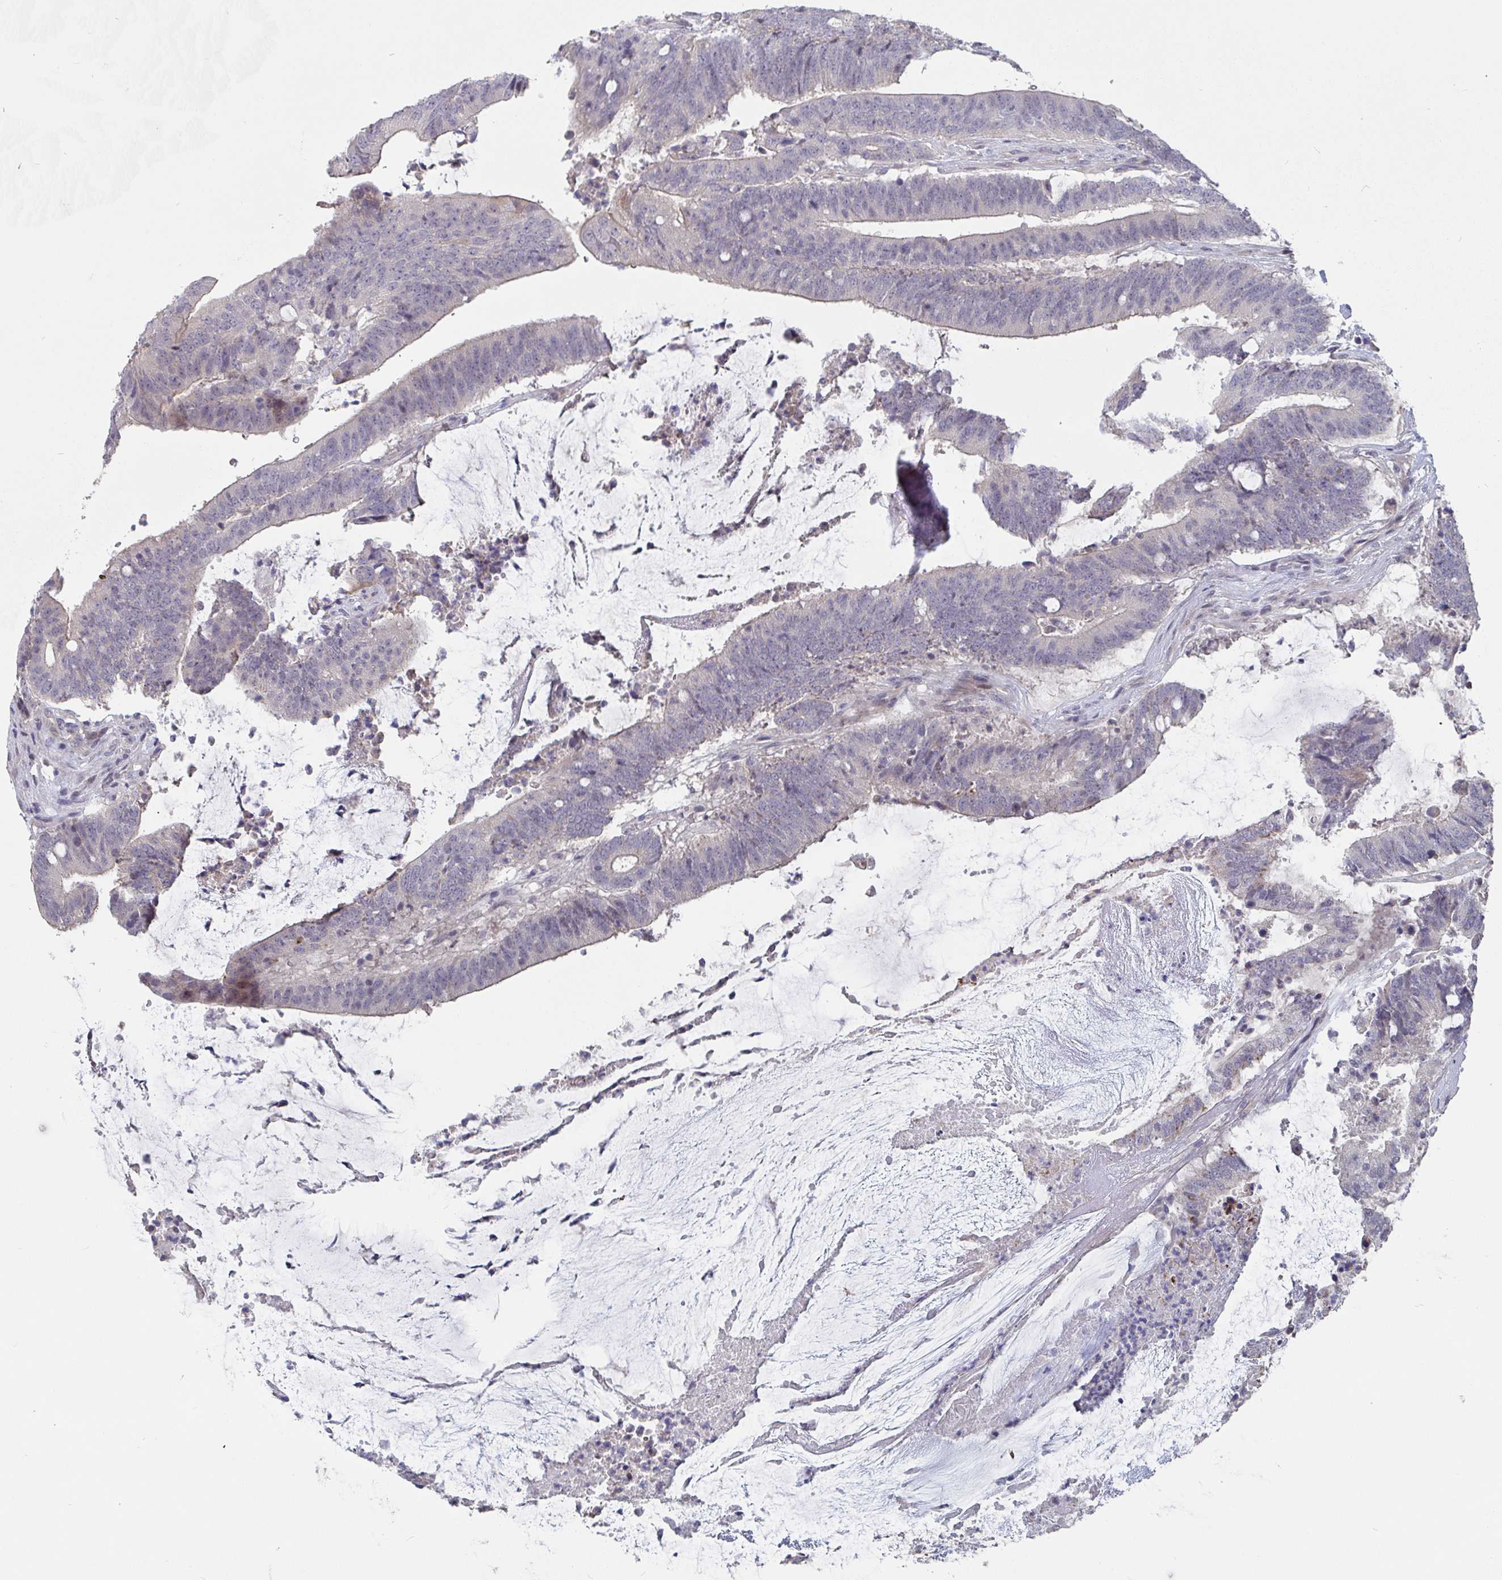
{"staining": {"intensity": "negative", "quantity": "none", "location": "none"}, "tissue": "colorectal cancer", "cell_type": "Tumor cells", "image_type": "cancer", "snomed": [{"axis": "morphology", "description": "Adenocarcinoma, NOS"}, {"axis": "topography", "description": "Colon"}], "caption": "Protein analysis of colorectal adenocarcinoma exhibits no significant staining in tumor cells. Nuclei are stained in blue.", "gene": "FAM156B", "patient": {"sex": "female", "age": 43}}